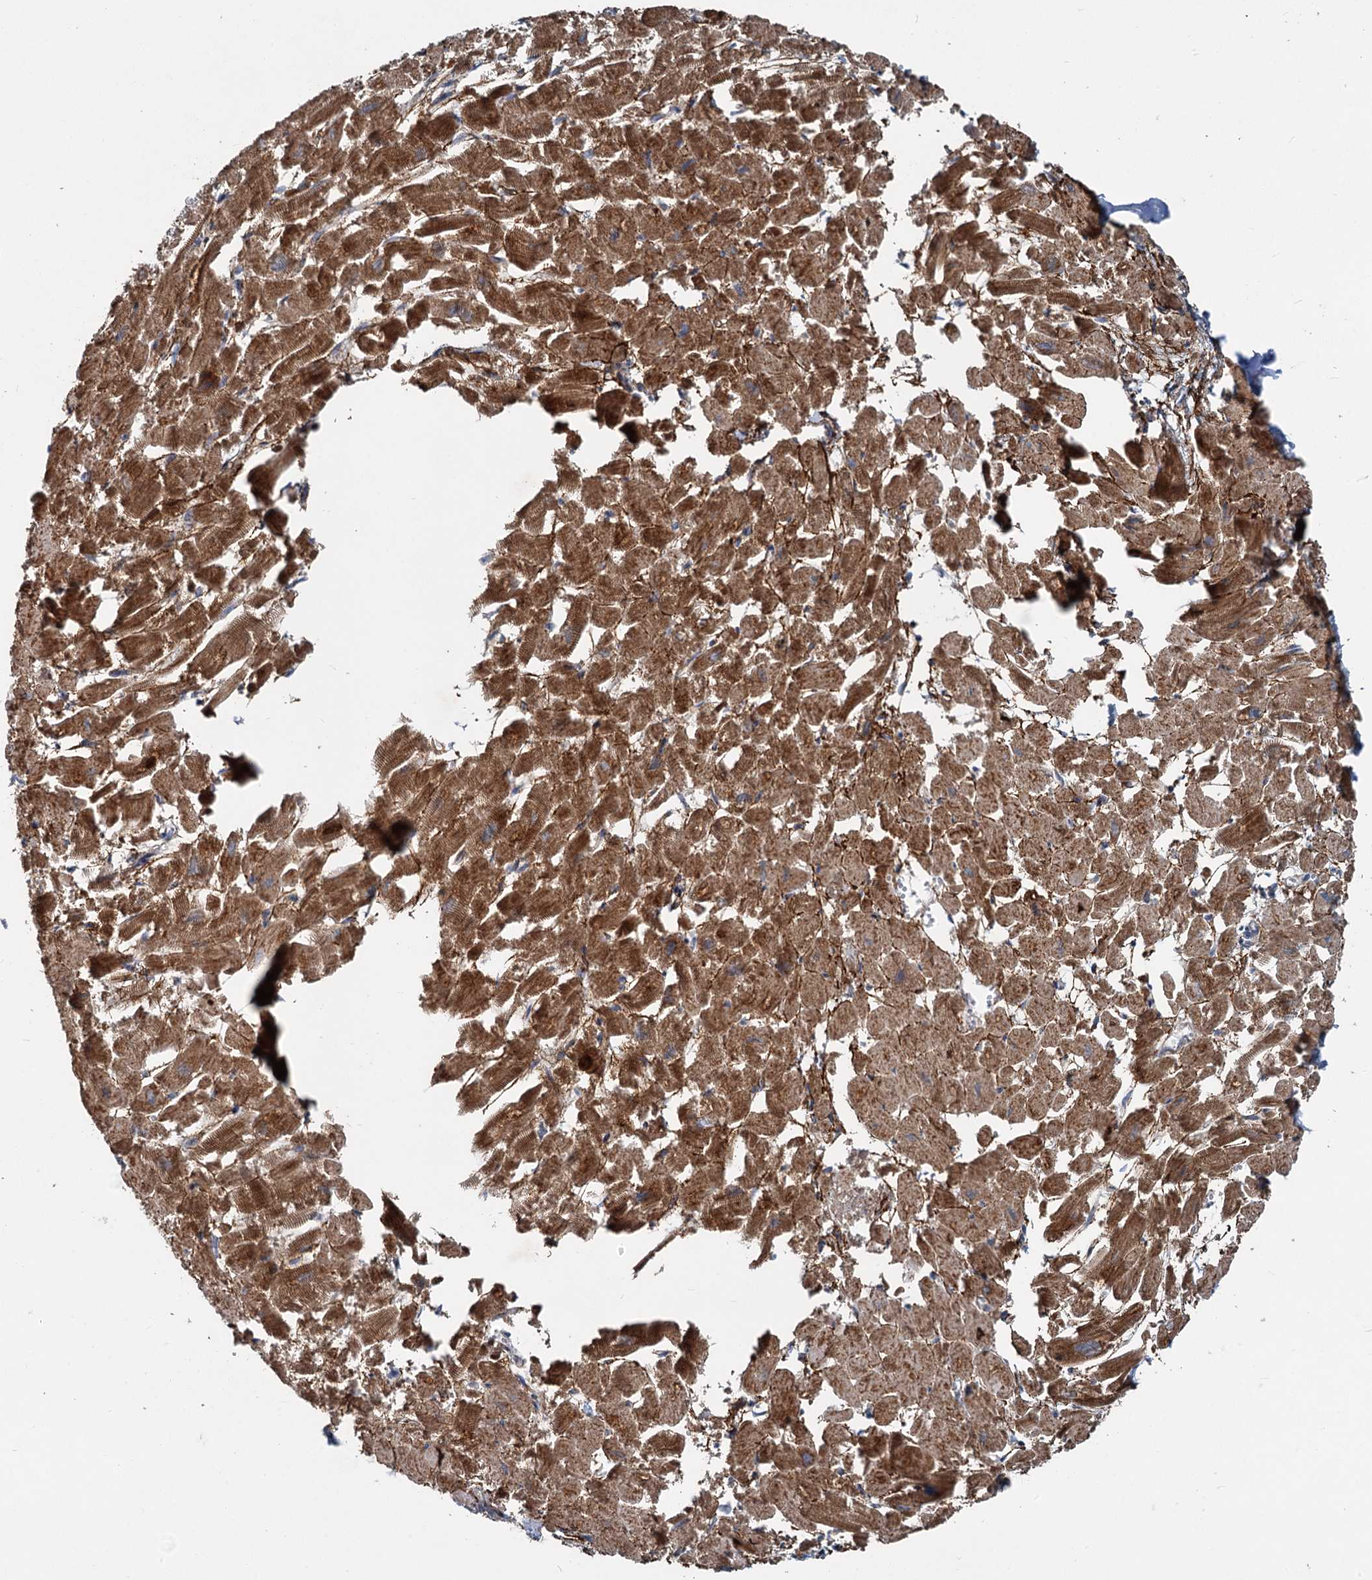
{"staining": {"intensity": "strong", "quantity": ">75%", "location": "cytoplasmic/membranous"}, "tissue": "heart muscle", "cell_type": "Cardiomyocytes", "image_type": "normal", "snomed": [{"axis": "morphology", "description": "Normal tissue, NOS"}, {"axis": "topography", "description": "Heart"}], "caption": "Heart muscle stained for a protein (brown) demonstrates strong cytoplasmic/membranous positive positivity in approximately >75% of cardiomyocytes.", "gene": "ADCY2", "patient": {"sex": "male", "age": 54}}